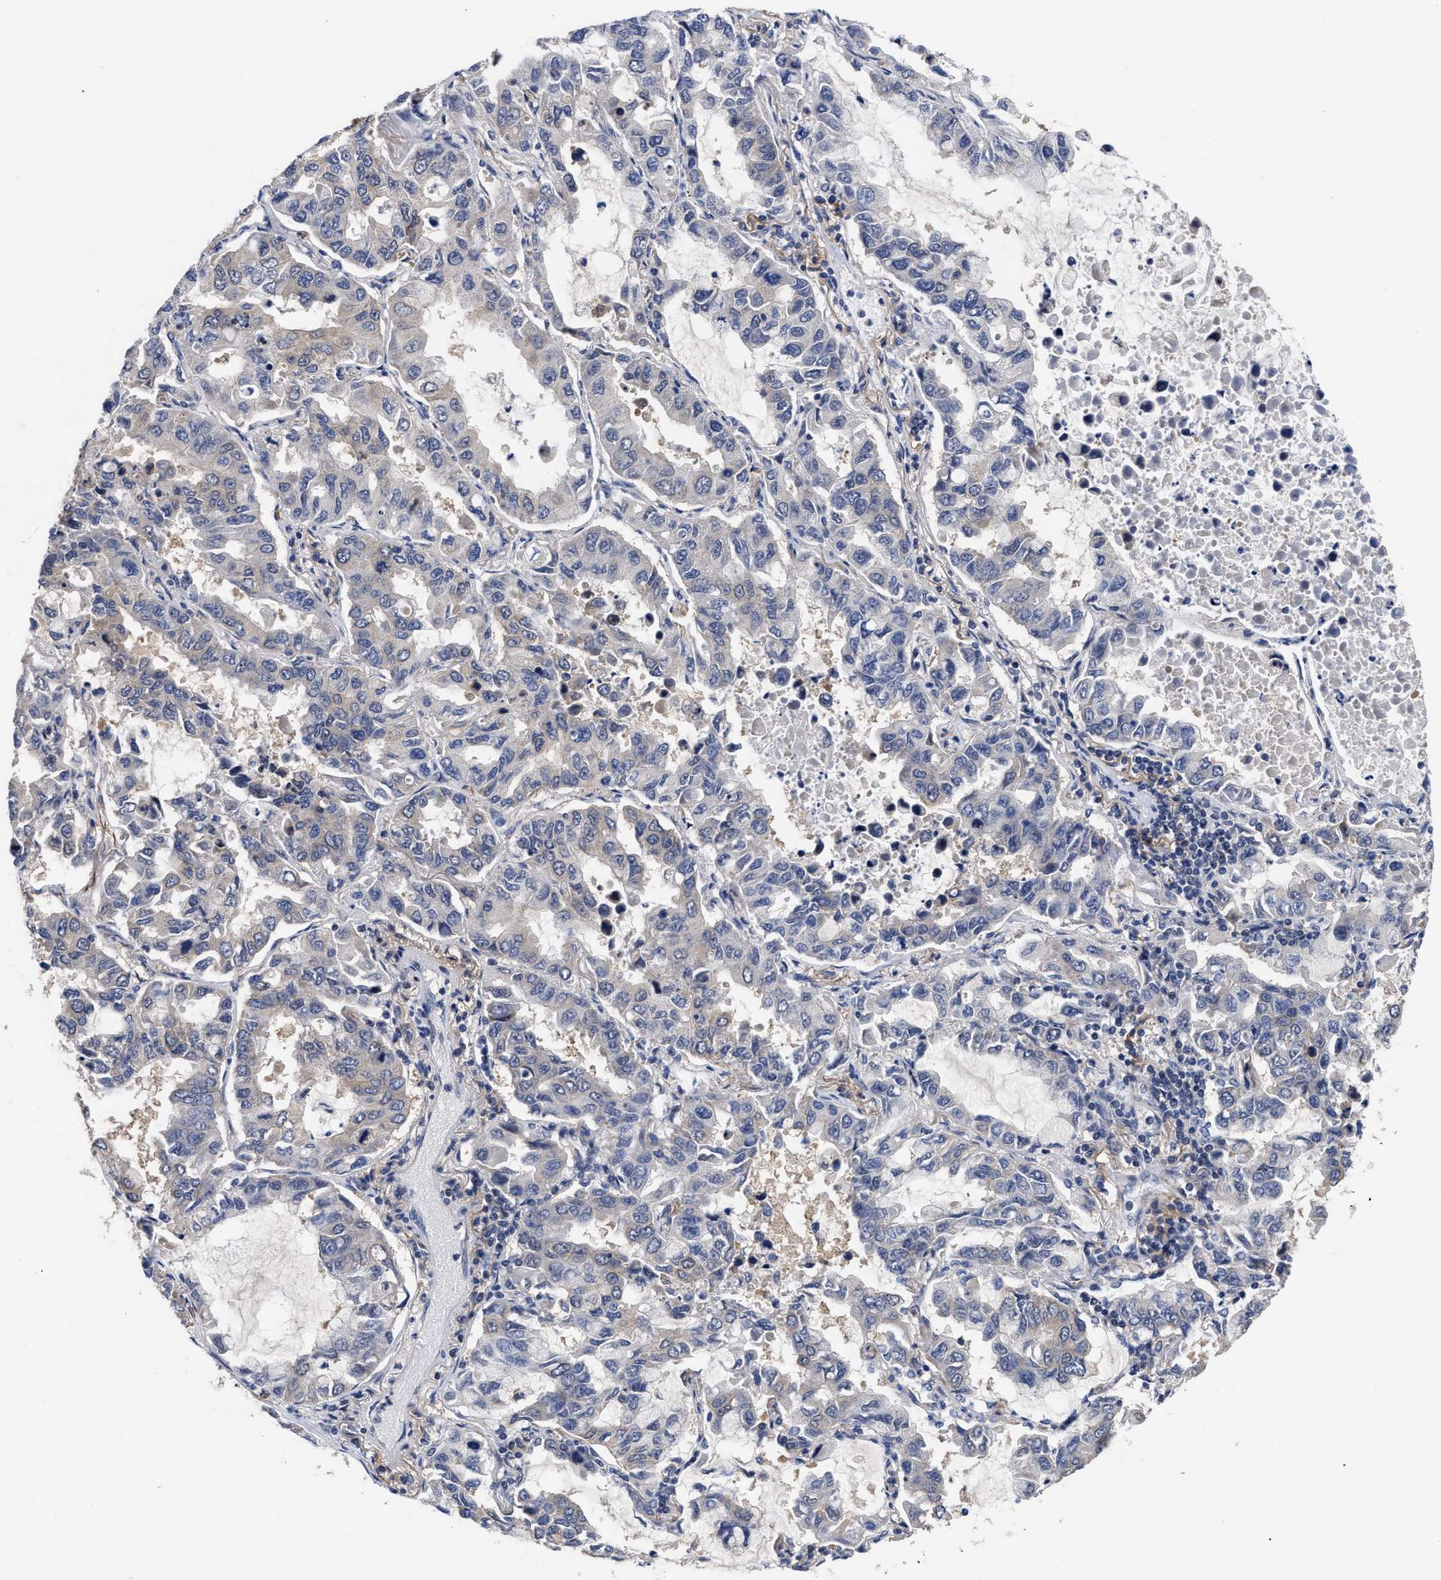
{"staining": {"intensity": "negative", "quantity": "none", "location": "none"}, "tissue": "lung cancer", "cell_type": "Tumor cells", "image_type": "cancer", "snomed": [{"axis": "morphology", "description": "Adenocarcinoma, NOS"}, {"axis": "topography", "description": "Lung"}], "caption": "A high-resolution histopathology image shows IHC staining of lung cancer (adenocarcinoma), which displays no significant staining in tumor cells.", "gene": "CCN5", "patient": {"sex": "male", "age": 64}}